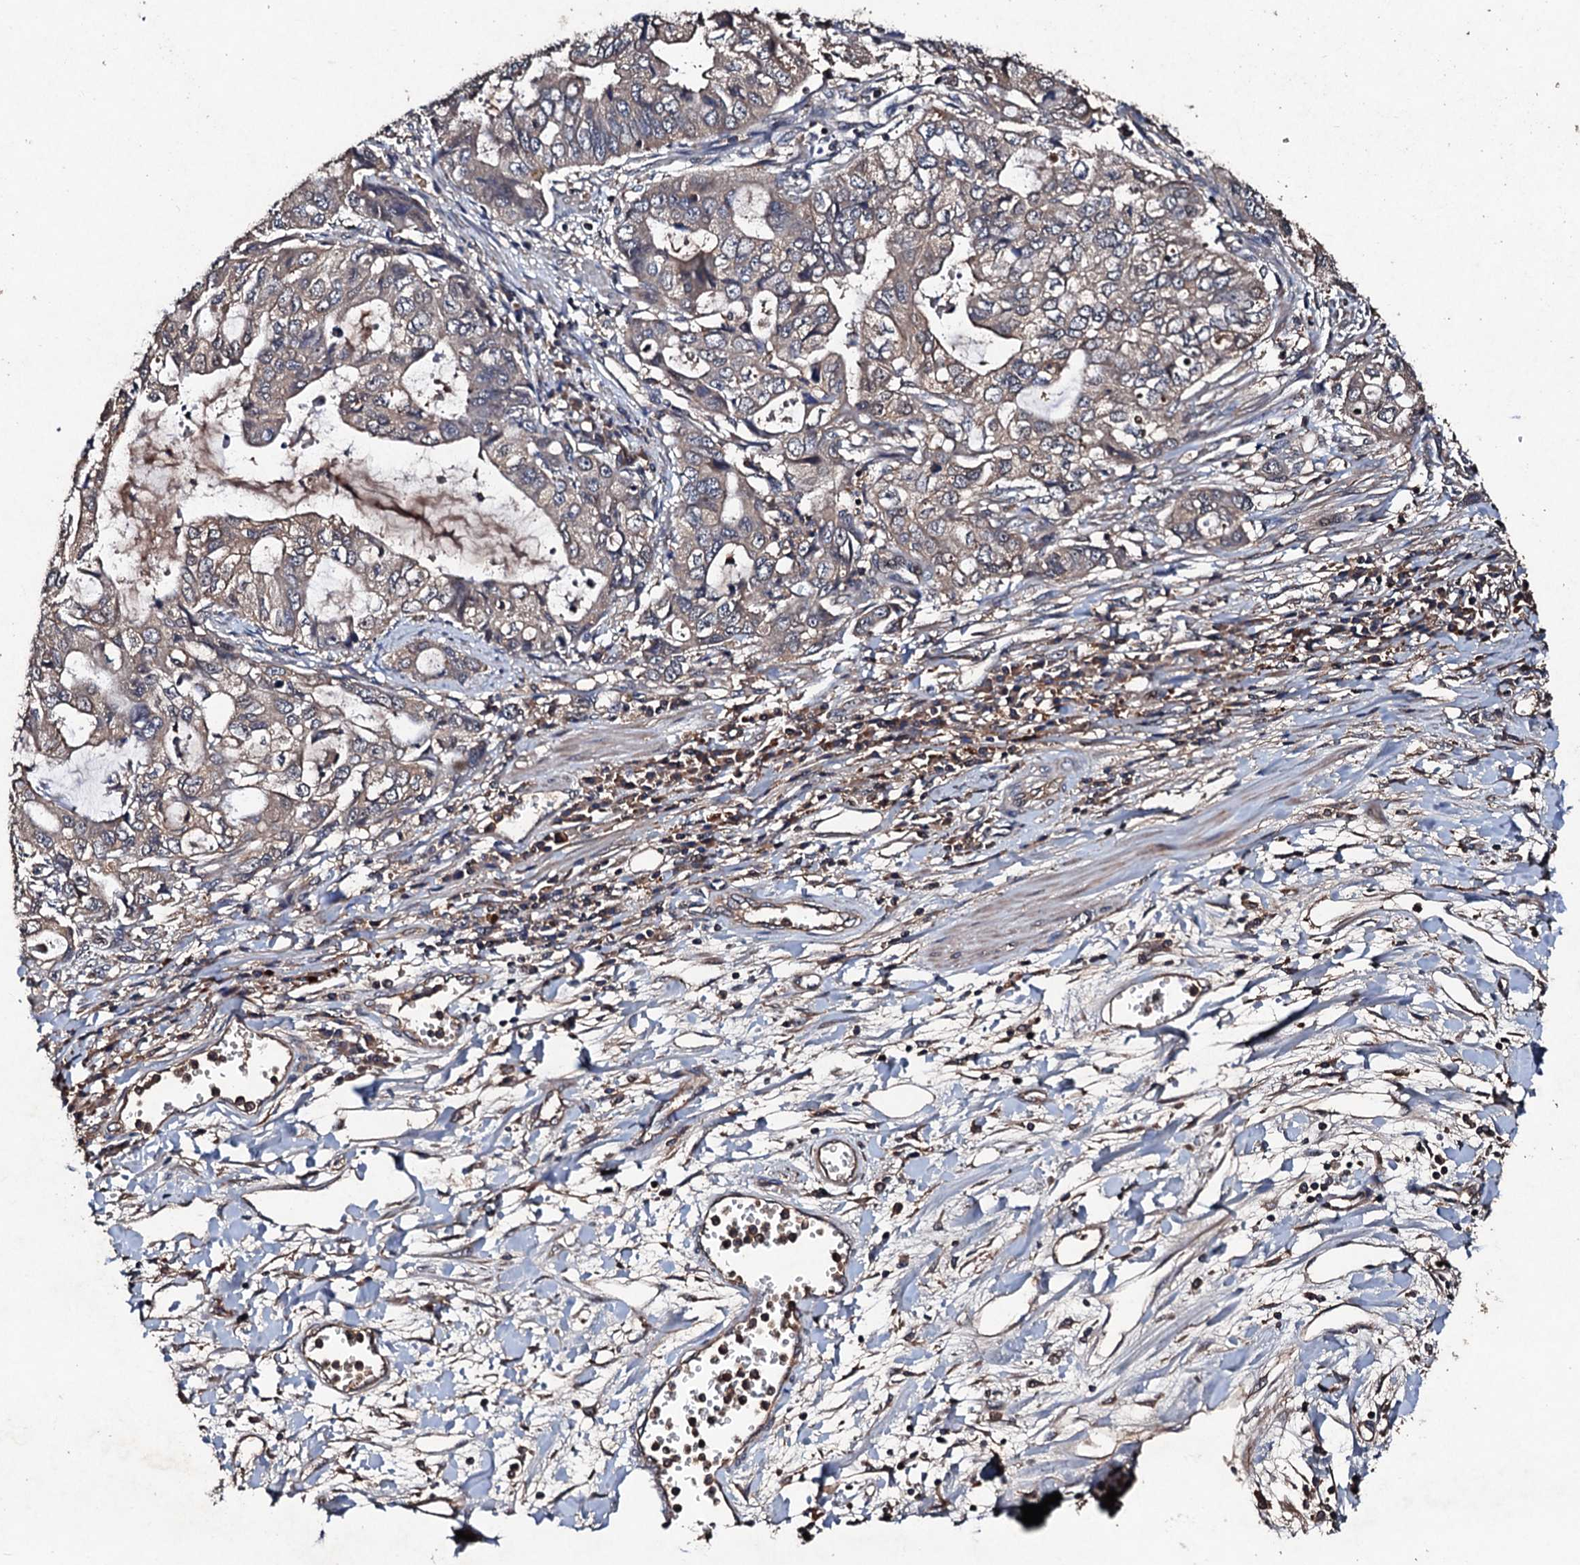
{"staining": {"intensity": "weak", "quantity": "<25%", "location": "cytoplasmic/membranous"}, "tissue": "stomach cancer", "cell_type": "Tumor cells", "image_type": "cancer", "snomed": [{"axis": "morphology", "description": "Adenocarcinoma, NOS"}, {"axis": "topography", "description": "Stomach, upper"}], "caption": "There is no significant staining in tumor cells of stomach adenocarcinoma.", "gene": "KERA", "patient": {"sex": "female", "age": 52}}